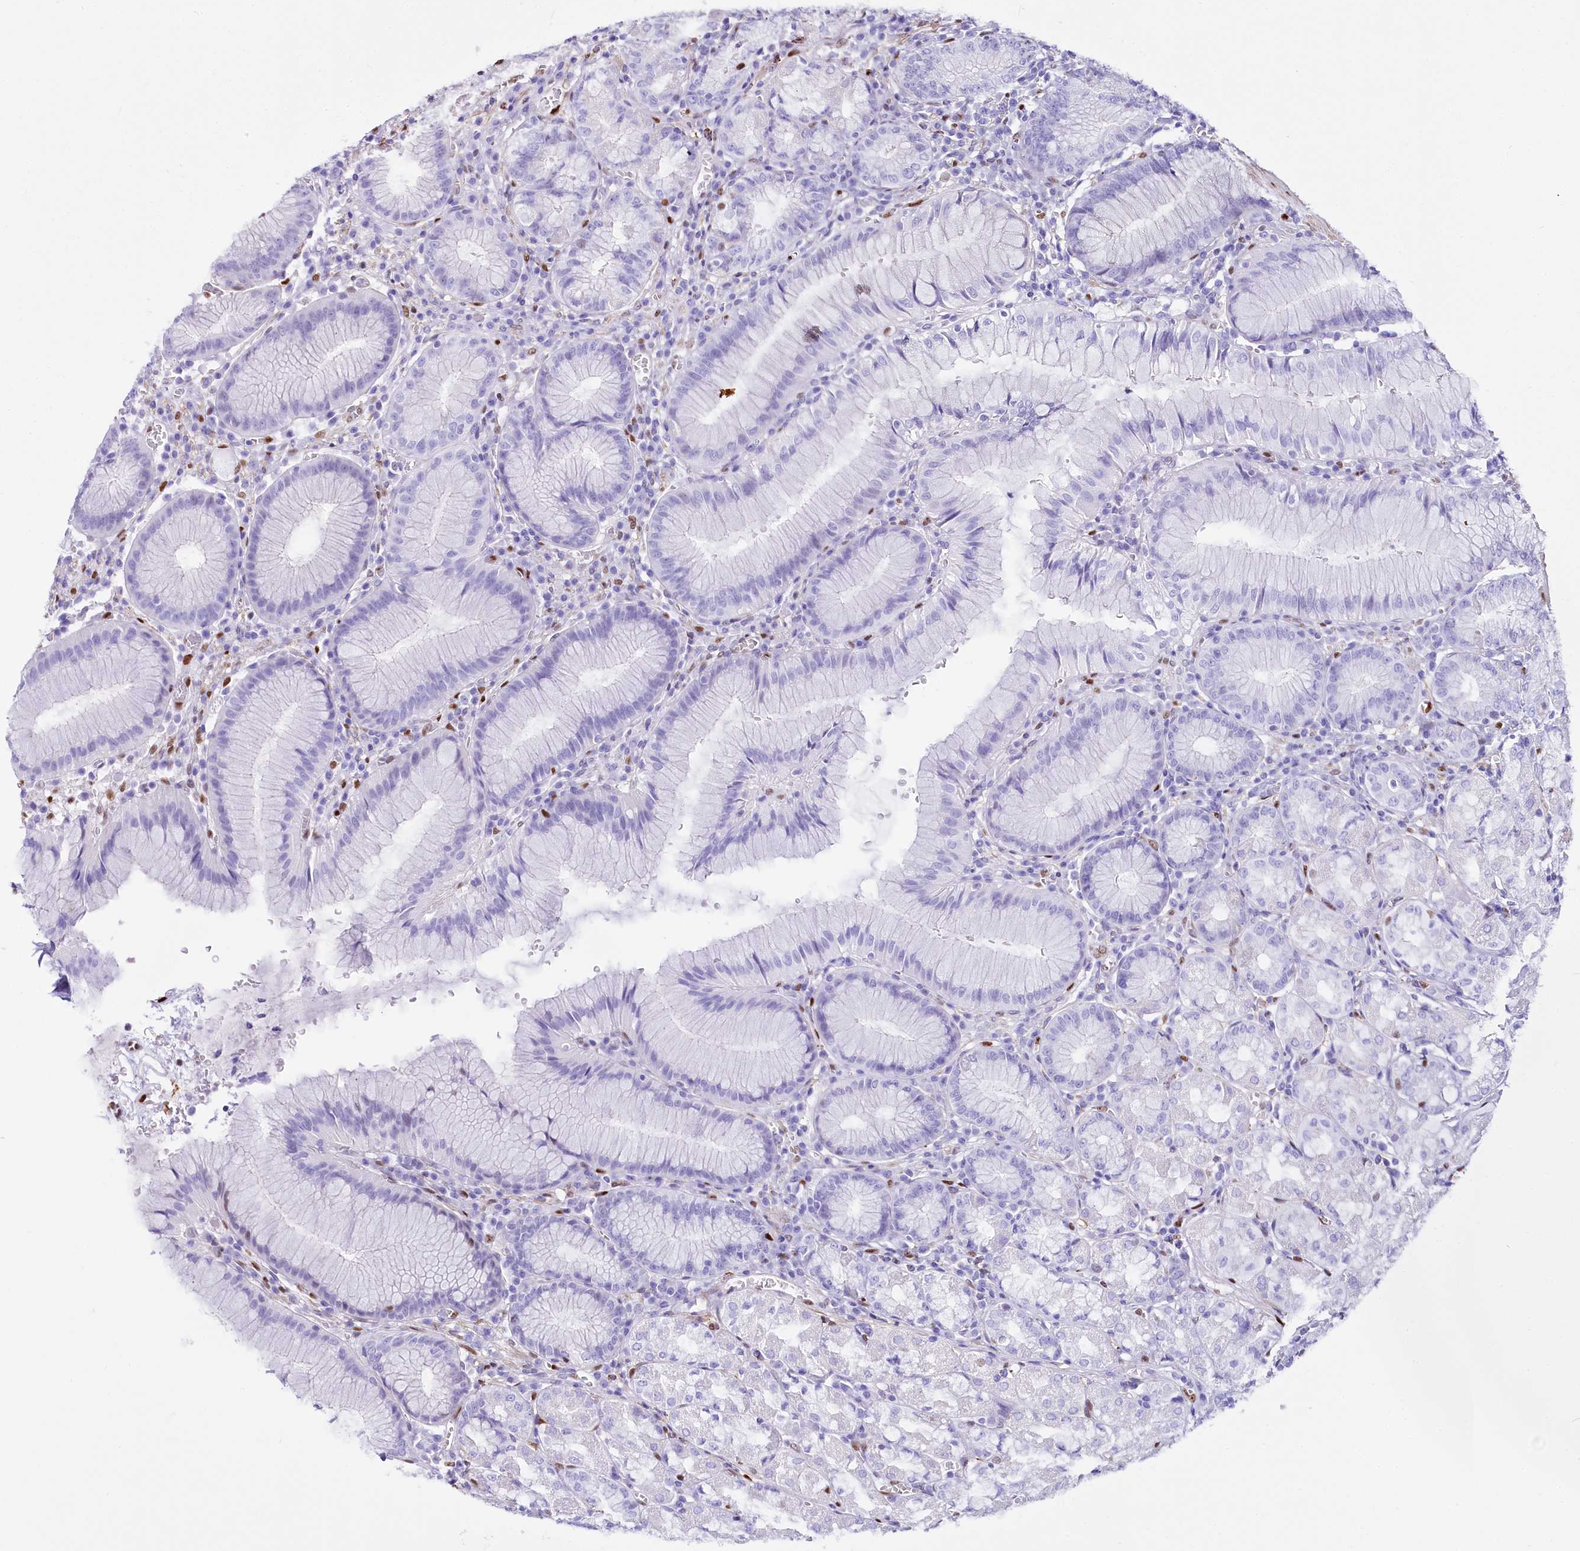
{"staining": {"intensity": "negative", "quantity": "none", "location": "none"}, "tissue": "stomach", "cell_type": "Glandular cells", "image_type": "normal", "snomed": [{"axis": "morphology", "description": "Normal tissue, NOS"}, {"axis": "topography", "description": "Stomach"}], "caption": "DAB (3,3'-diaminobenzidine) immunohistochemical staining of unremarkable stomach shows no significant expression in glandular cells. (DAB (3,3'-diaminobenzidine) immunohistochemistry visualized using brightfield microscopy, high magnification).", "gene": "PTMS", "patient": {"sex": "male", "age": 55}}